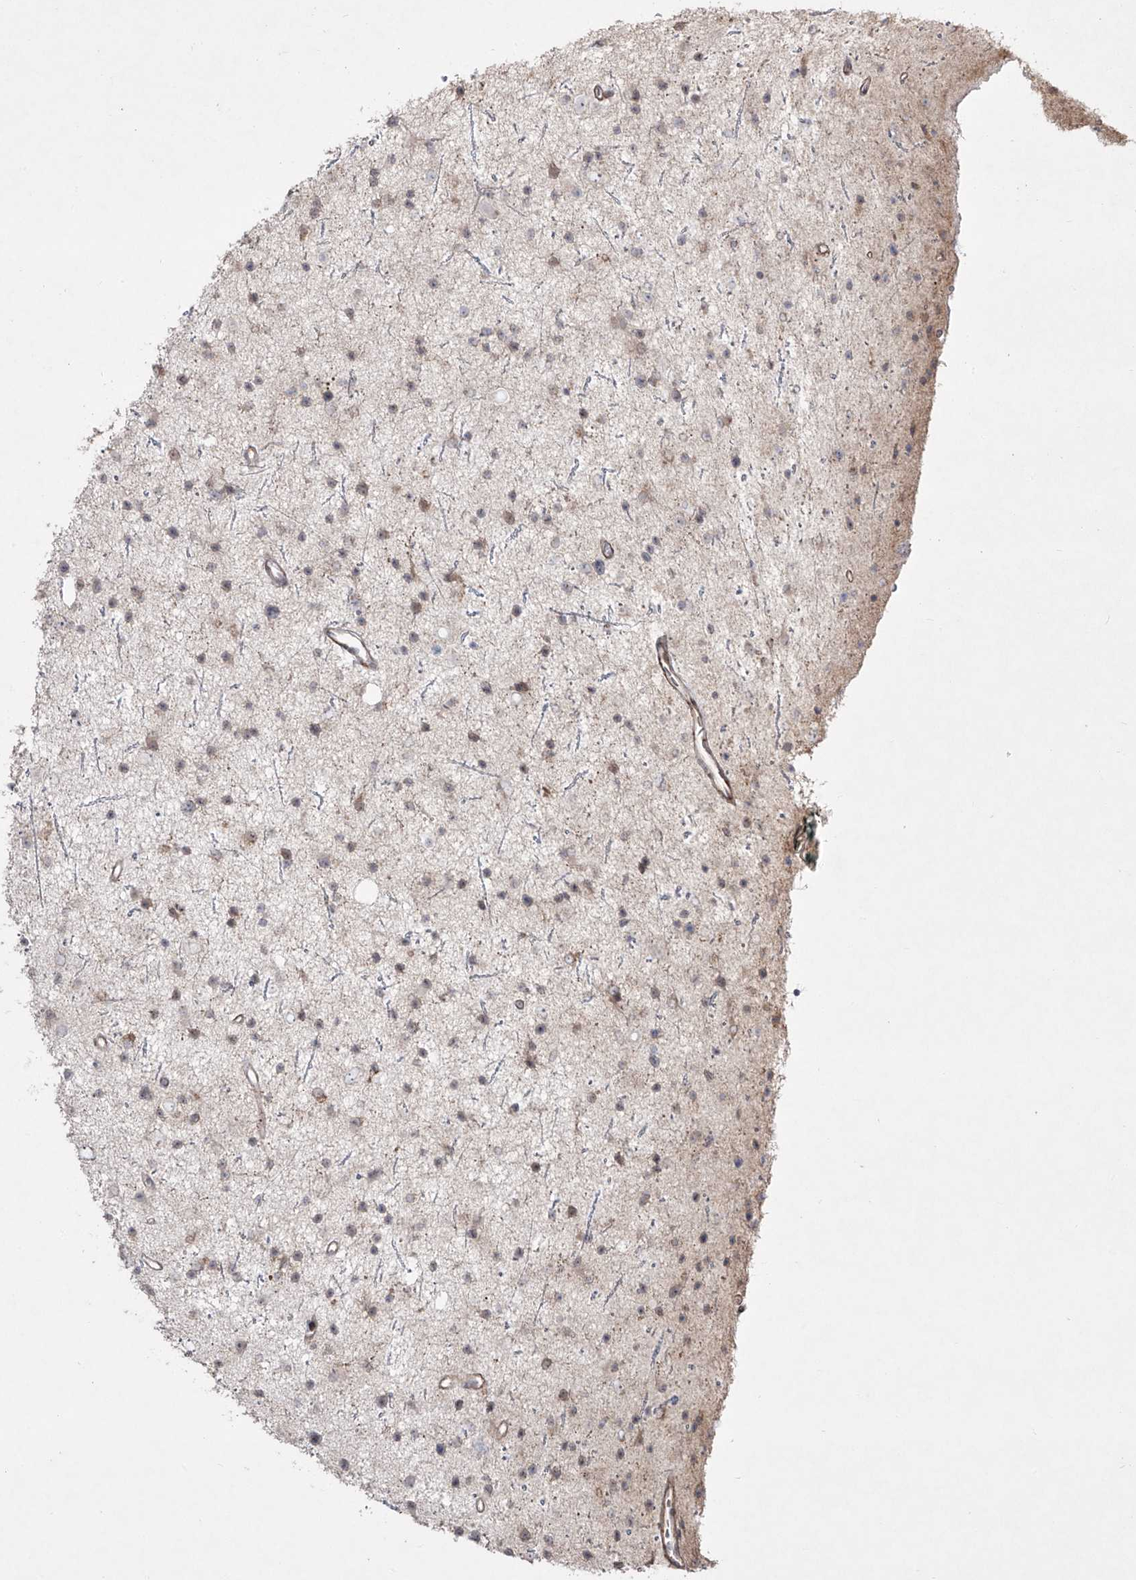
{"staining": {"intensity": "negative", "quantity": "none", "location": "none"}, "tissue": "glioma", "cell_type": "Tumor cells", "image_type": "cancer", "snomed": [{"axis": "morphology", "description": "Glioma, malignant, Low grade"}, {"axis": "topography", "description": "Cerebral cortex"}], "caption": "Immunohistochemical staining of glioma displays no significant expression in tumor cells.", "gene": "KDM1B", "patient": {"sex": "female", "age": 39}}